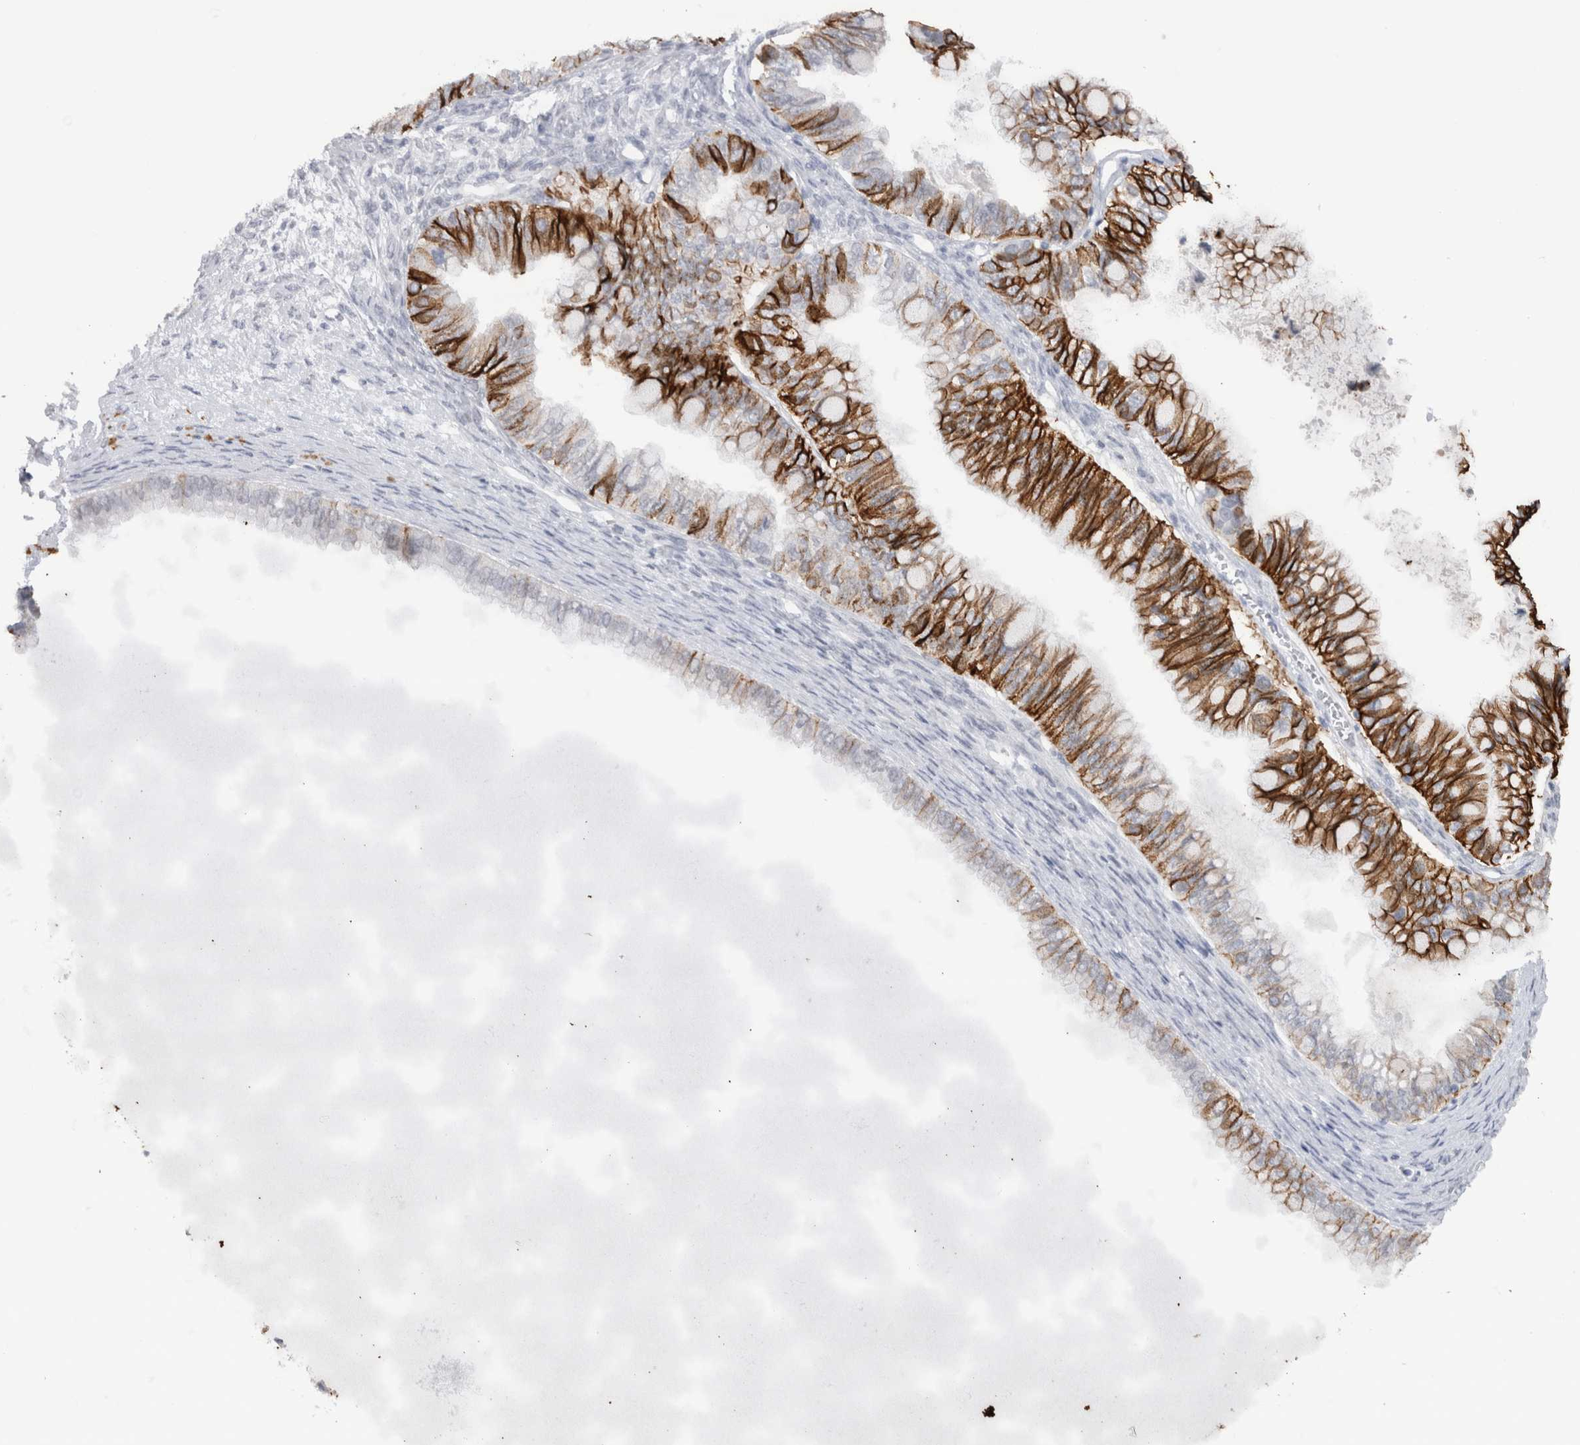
{"staining": {"intensity": "moderate", "quantity": "25%-75%", "location": "cytoplasmic/membranous"}, "tissue": "ovarian cancer", "cell_type": "Tumor cells", "image_type": "cancer", "snomed": [{"axis": "morphology", "description": "Cystadenocarcinoma, mucinous, NOS"}, {"axis": "topography", "description": "Ovary"}], "caption": "Moderate cytoplasmic/membranous staining is present in approximately 25%-75% of tumor cells in ovarian cancer (mucinous cystadenocarcinoma).", "gene": "CDH17", "patient": {"sex": "female", "age": 80}}